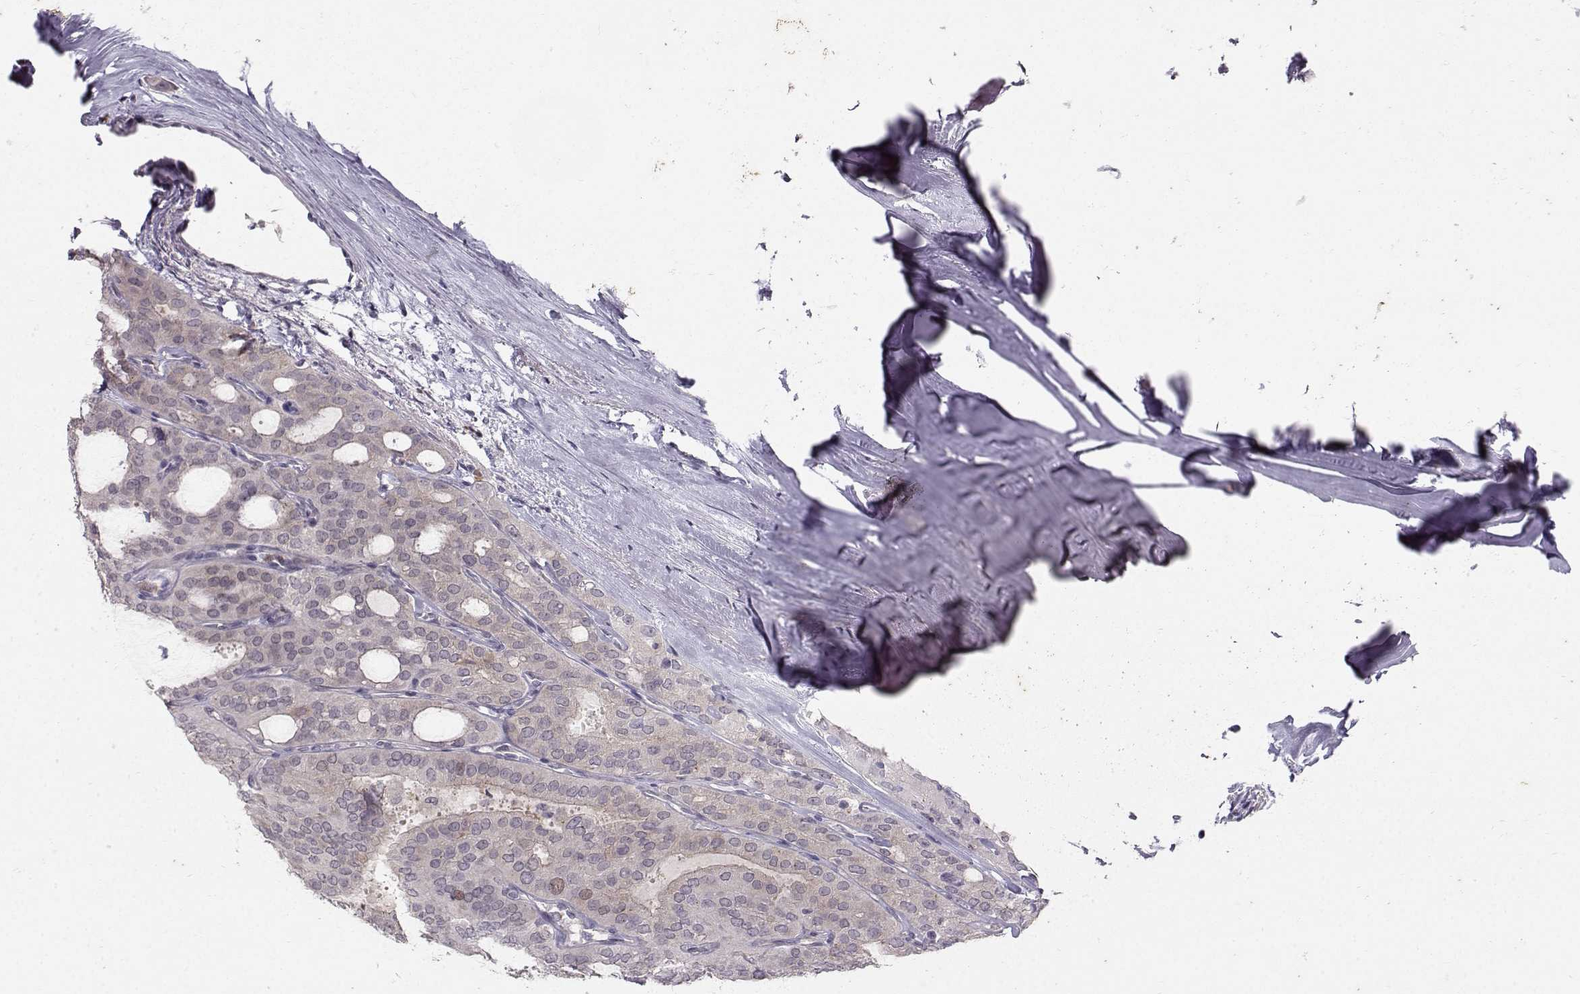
{"staining": {"intensity": "negative", "quantity": "none", "location": "none"}, "tissue": "thyroid cancer", "cell_type": "Tumor cells", "image_type": "cancer", "snomed": [{"axis": "morphology", "description": "Follicular adenoma carcinoma, NOS"}, {"axis": "topography", "description": "Thyroid gland"}], "caption": "The IHC micrograph has no significant positivity in tumor cells of follicular adenoma carcinoma (thyroid) tissue.", "gene": "OPRD1", "patient": {"sex": "male", "age": 75}}